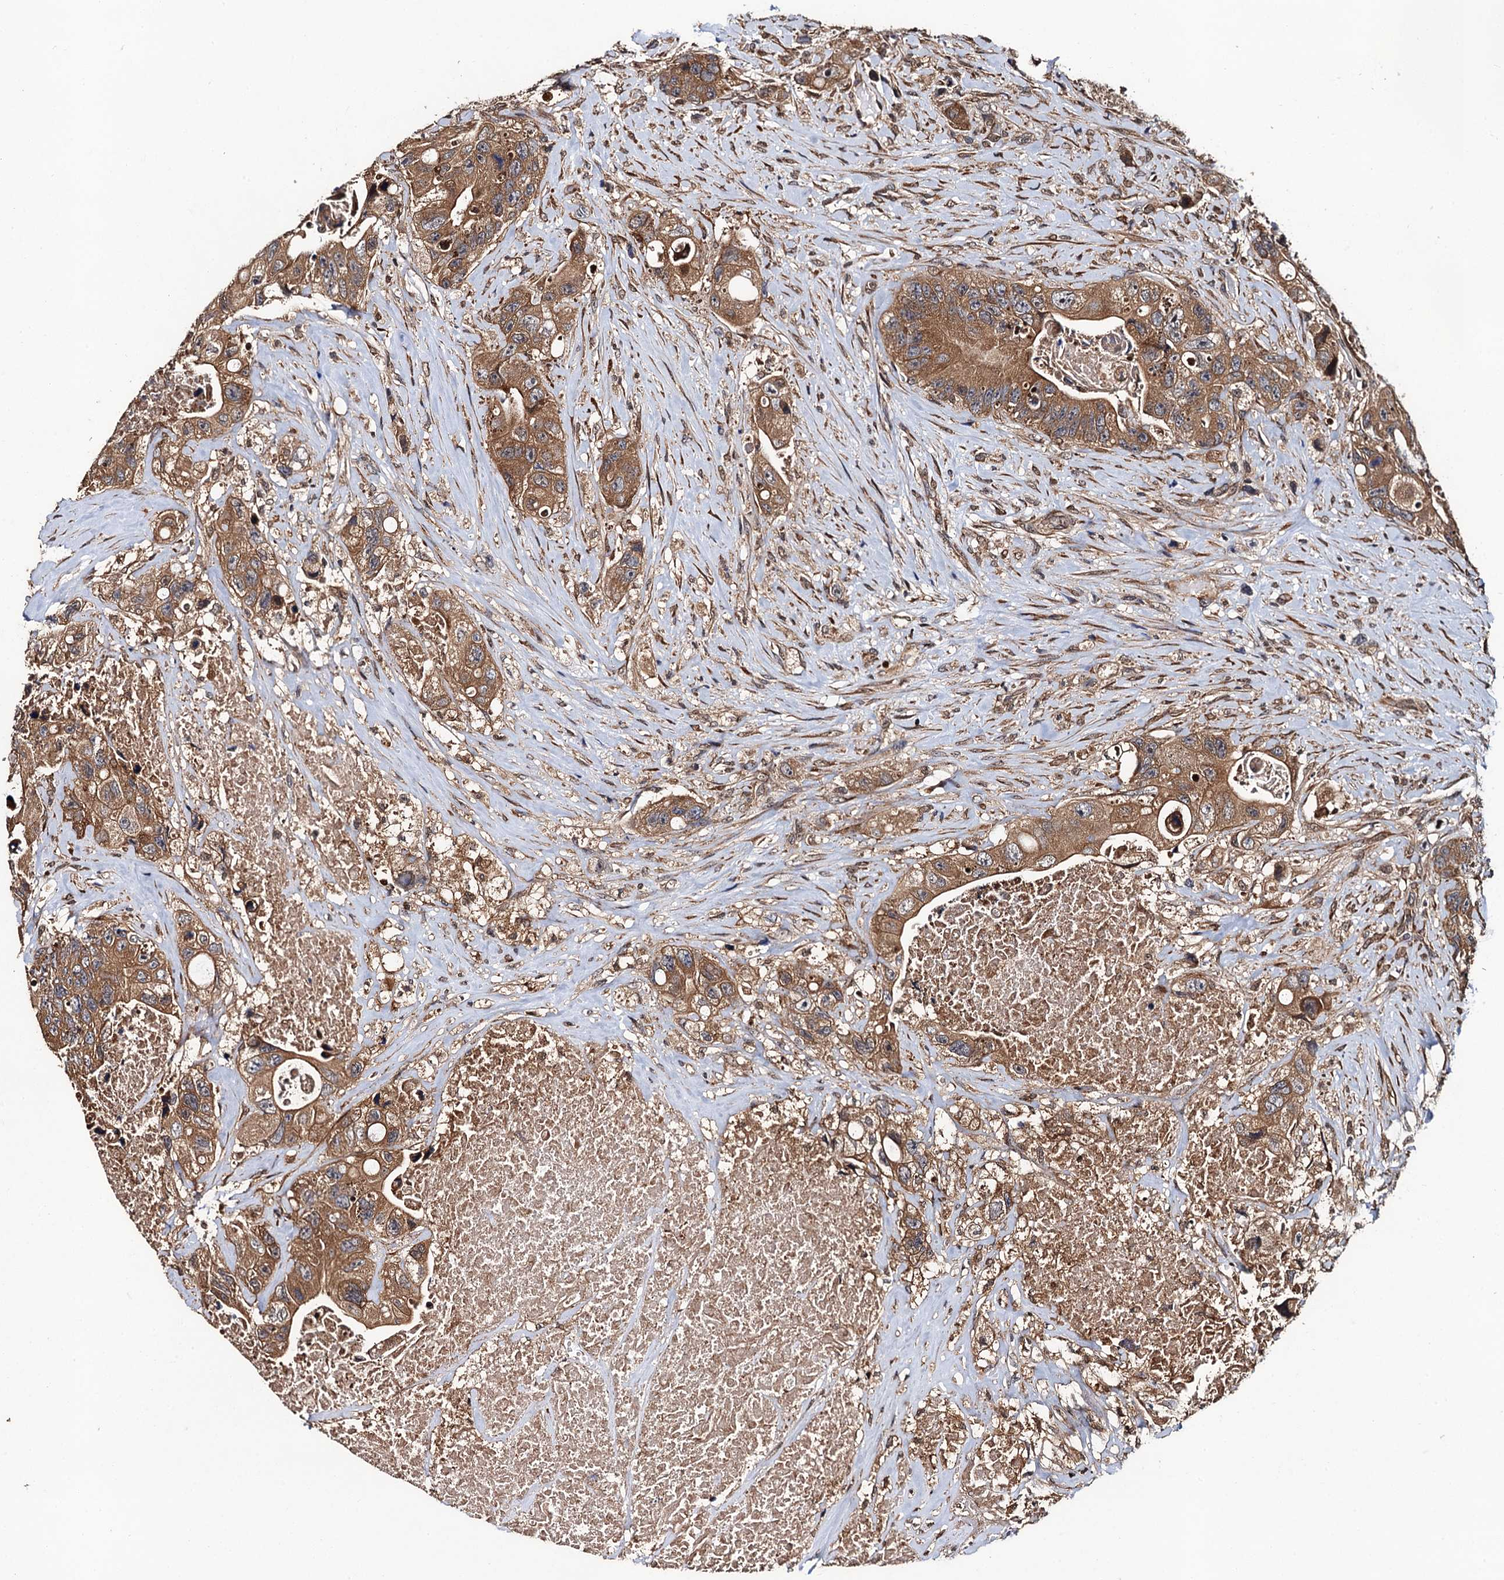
{"staining": {"intensity": "moderate", "quantity": ">75%", "location": "cytoplasmic/membranous"}, "tissue": "colorectal cancer", "cell_type": "Tumor cells", "image_type": "cancer", "snomed": [{"axis": "morphology", "description": "Adenocarcinoma, NOS"}, {"axis": "topography", "description": "Colon"}], "caption": "A brown stain labels moderate cytoplasmic/membranous positivity of a protein in human adenocarcinoma (colorectal) tumor cells.", "gene": "MIER2", "patient": {"sex": "female", "age": 46}}